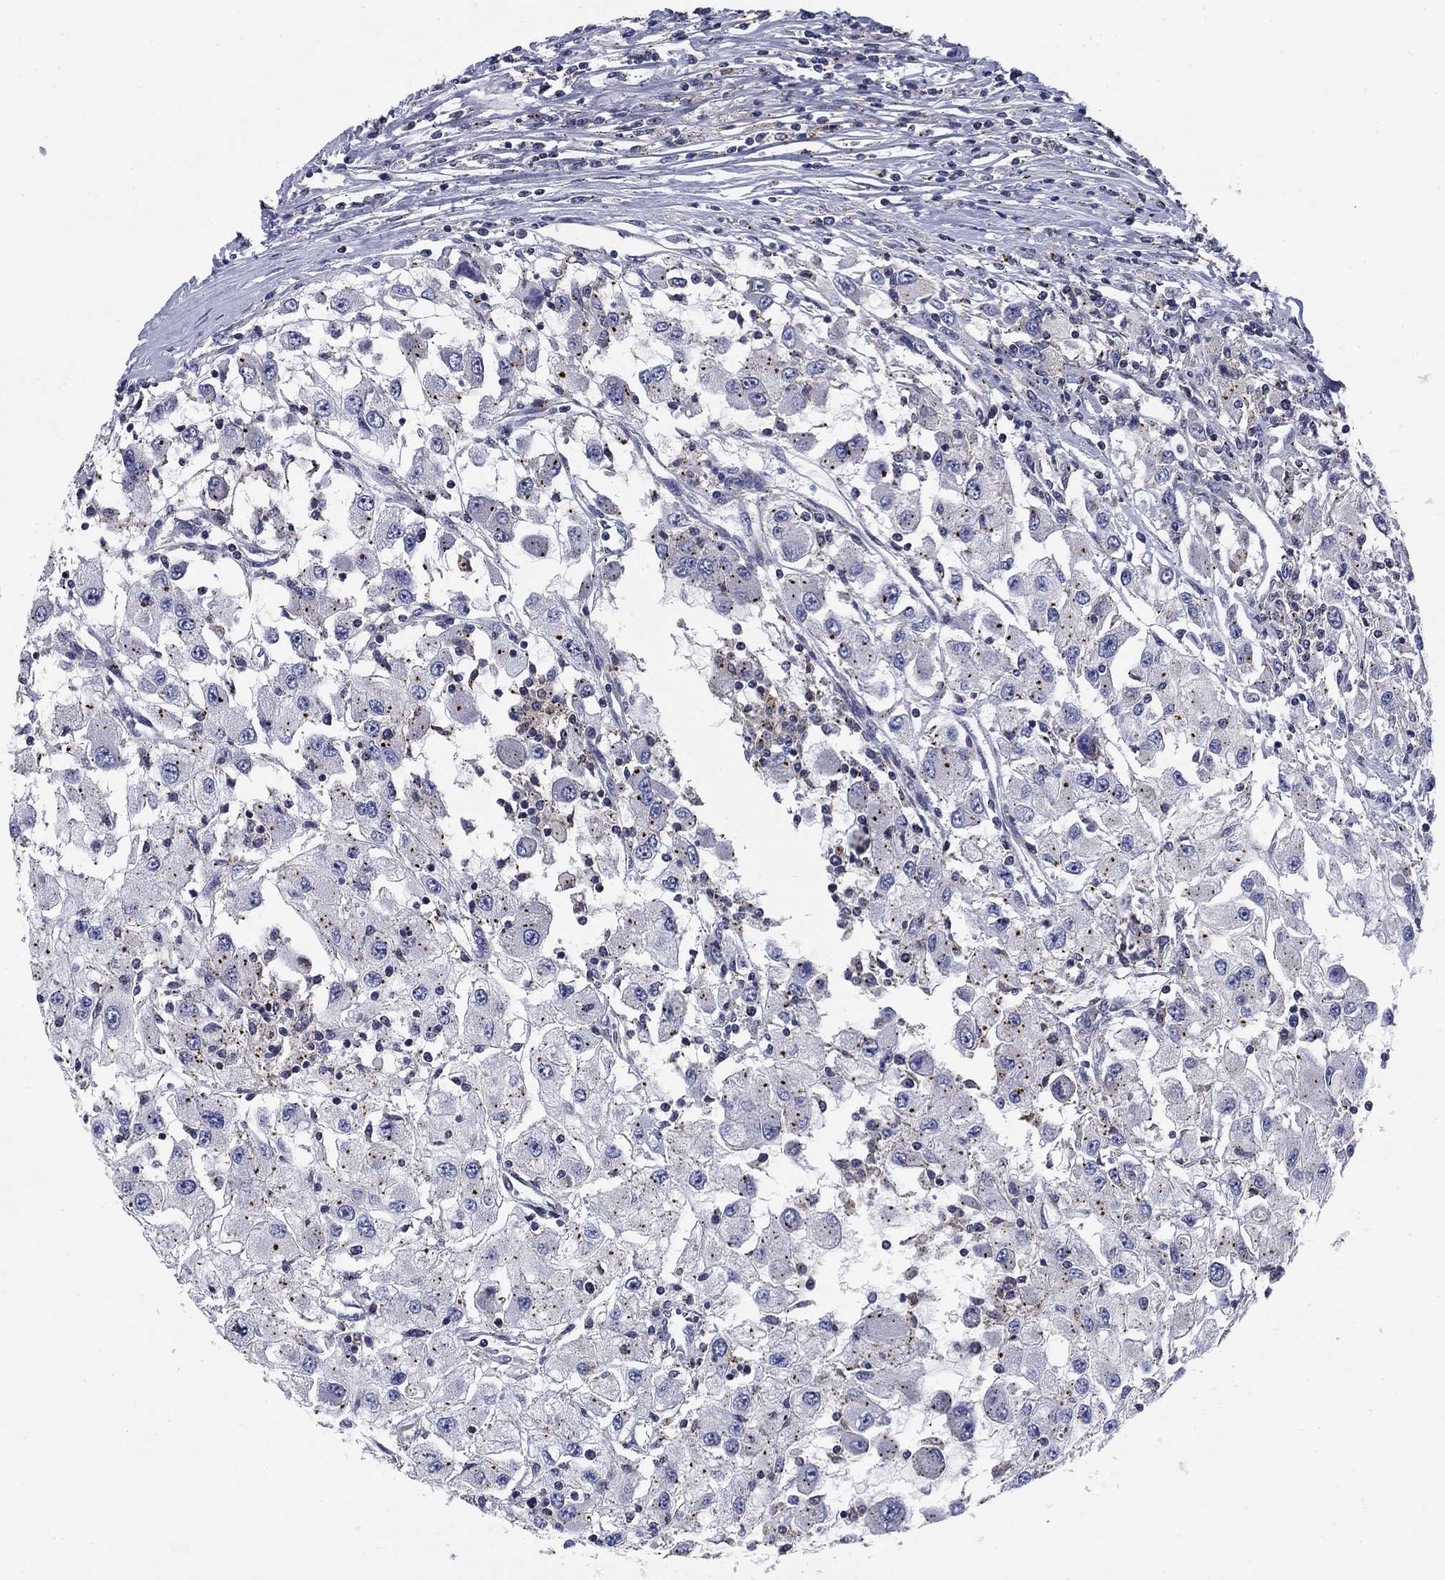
{"staining": {"intensity": "negative", "quantity": "none", "location": "none"}, "tissue": "renal cancer", "cell_type": "Tumor cells", "image_type": "cancer", "snomed": [{"axis": "morphology", "description": "Adenocarcinoma, NOS"}, {"axis": "topography", "description": "Kidney"}], "caption": "Immunohistochemistry (IHC) image of human renal cancer stained for a protein (brown), which reveals no staining in tumor cells.", "gene": "NACAD", "patient": {"sex": "female", "age": 67}}